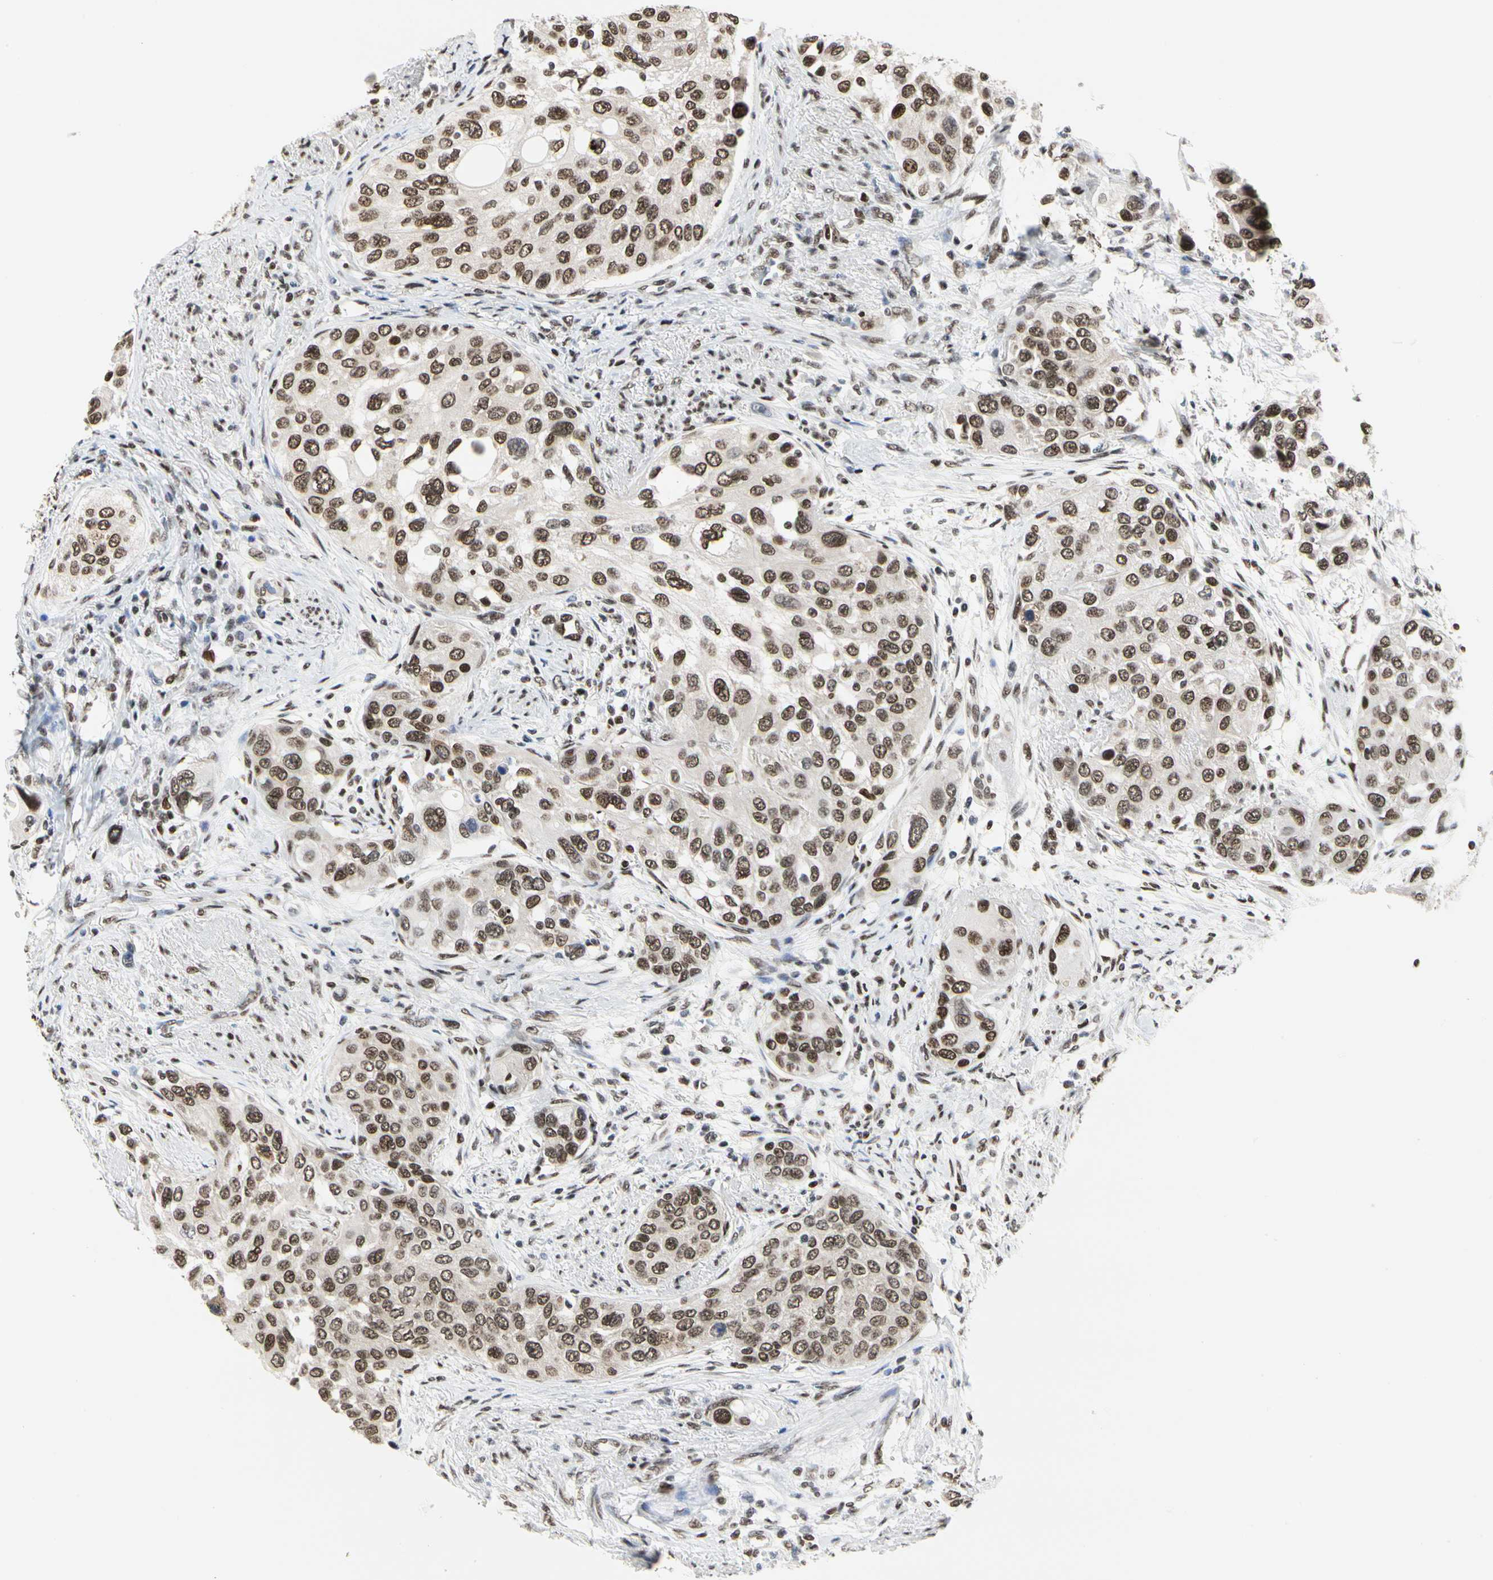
{"staining": {"intensity": "moderate", "quantity": ">75%", "location": "nuclear"}, "tissue": "urothelial cancer", "cell_type": "Tumor cells", "image_type": "cancer", "snomed": [{"axis": "morphology", "description": "Urothelial carcinoma, High grade"}, {"axis": "topography", "description": "Urinary bladder"}], "caption": "The immunohistochemical stain shows moderate nuclear positivity in tumor cells of urothelial cancer tissue.", "gene": "PRMT3", "patient": {"sex": "female", "age": 56}}